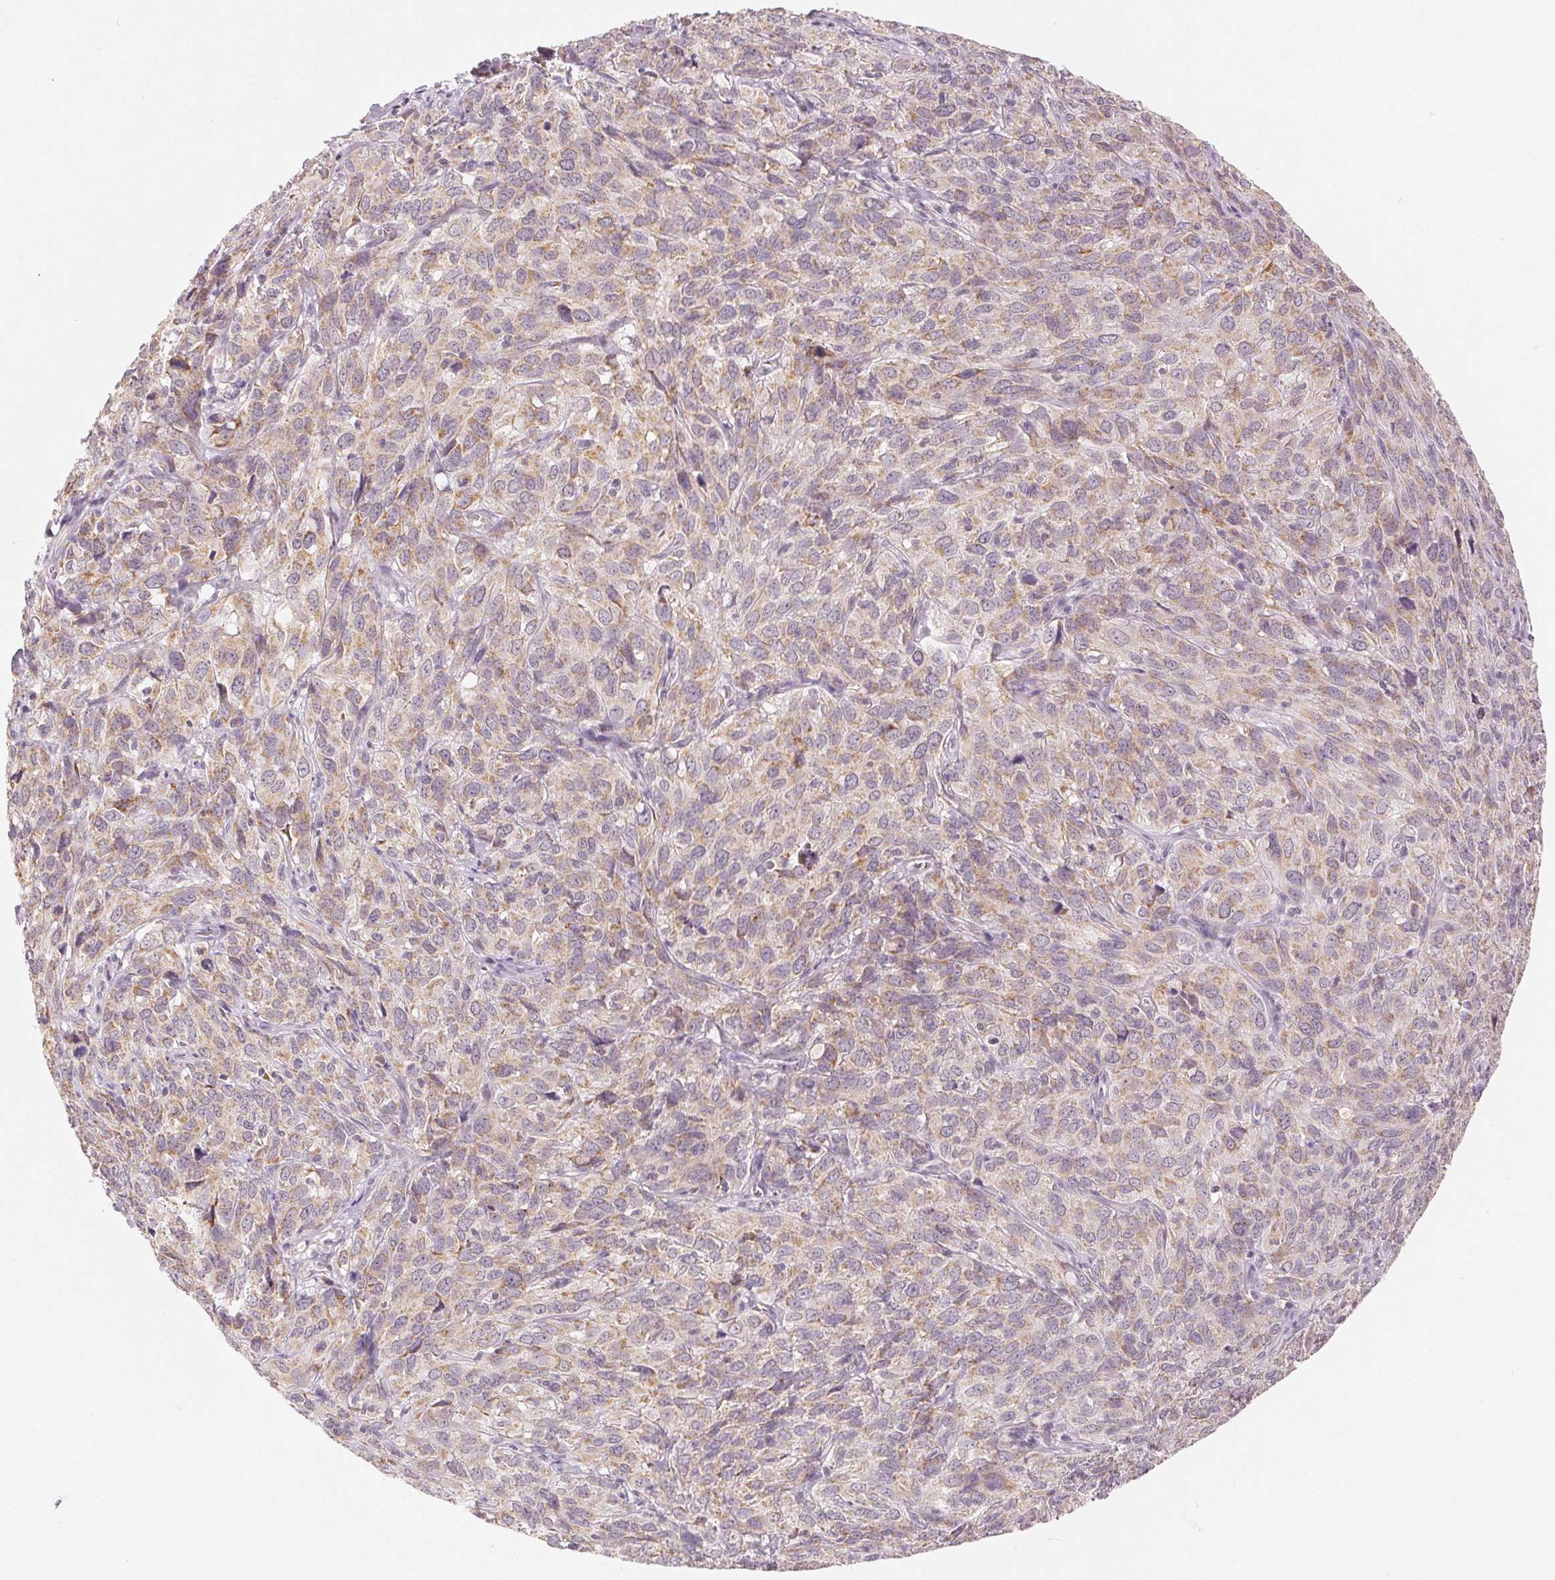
{"staining": {"intensity": "weak", "quantity": "25%-75%", "location": "cytoplasmic/membranous"}, "tissue": "cervical cancer", "cell_type": "Tumor cells", "image_type": "cancer", "snomed": [{"axis": "morphology", "description": "Squamous cell carcinoma, NOS"}, {"axis": "topography", "description": "Cervix"}], "caption": "Brown immunohistochemical staining in cervical cancer (squamous cell carcinoma) shows weak cytoplasmic/membranous expression in approximately 25%-75% of tumor cells. The protein is shown in brown color, while the nuclei are stained blue.", "gene": "GHITM", "patient": {"sex": "female", "age": 51}}